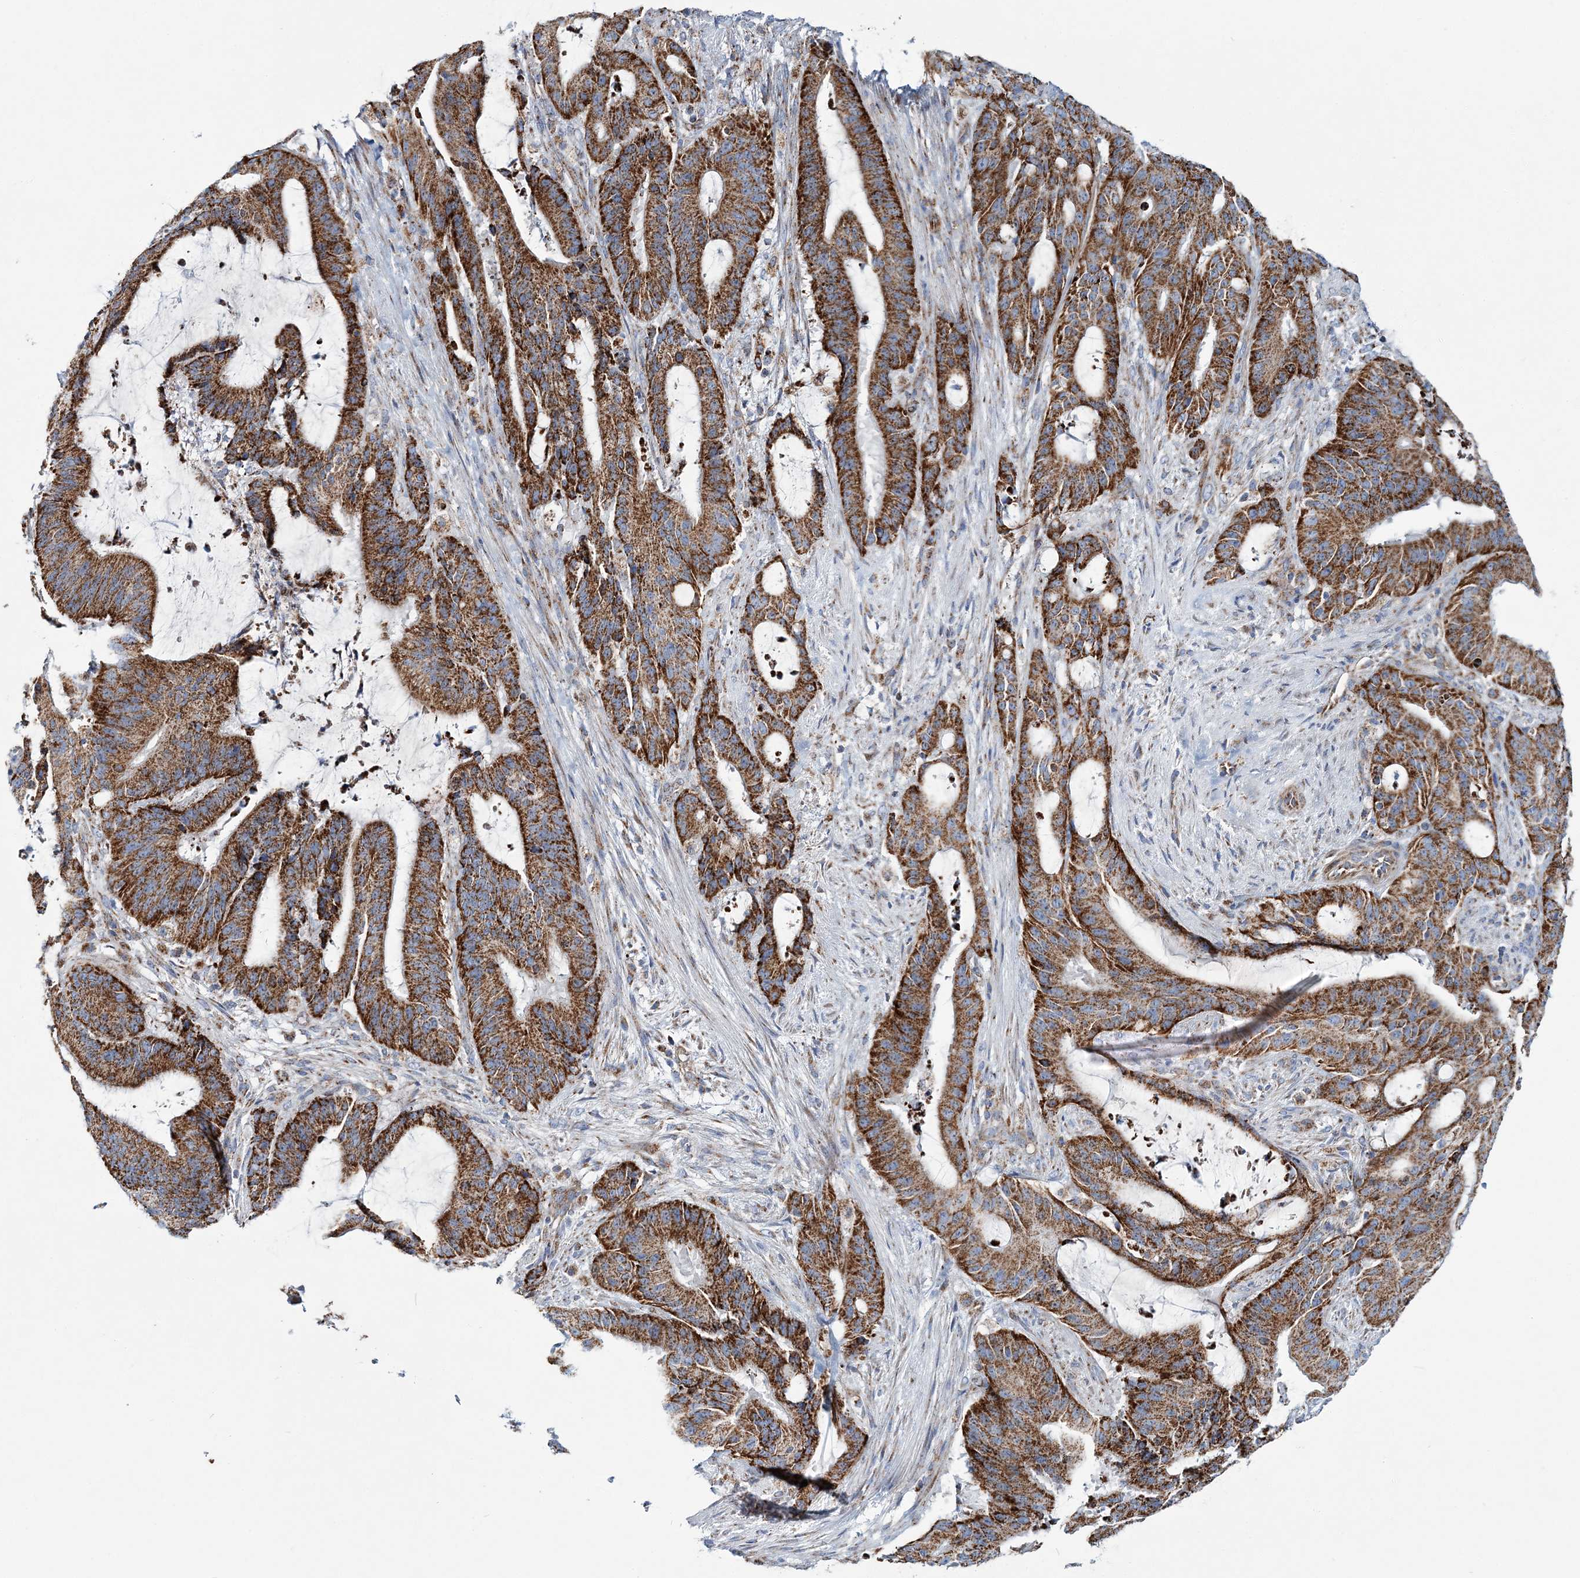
{"staining": {"intensity": "strong", "quantity": ">75%", "location": "cytoplasmic/membranous"}, "tissue": "liver cancer", "cell_type": "Tumor cells", "image_type": "cancer", "snomed": [{"axis": "morphology", "description": "Normal tissue, NOS"}, {"axis": "morphology", "description": "Cholangiocarcinoma"}, {"axis": "topography", "description": "Liver"}, {"axis": "topography", "description": "Peripheral nerve tissue"}], "caption": "Cholangiocarcinoma (liver) stained with DAB immunohistochemistry (IHC) shows high levels of strong cytoplasmic/membranous staining in about >75% of tumor cells.", "gene": "ARHGAP6", "patient": {"sex": "female", "age": 73}}